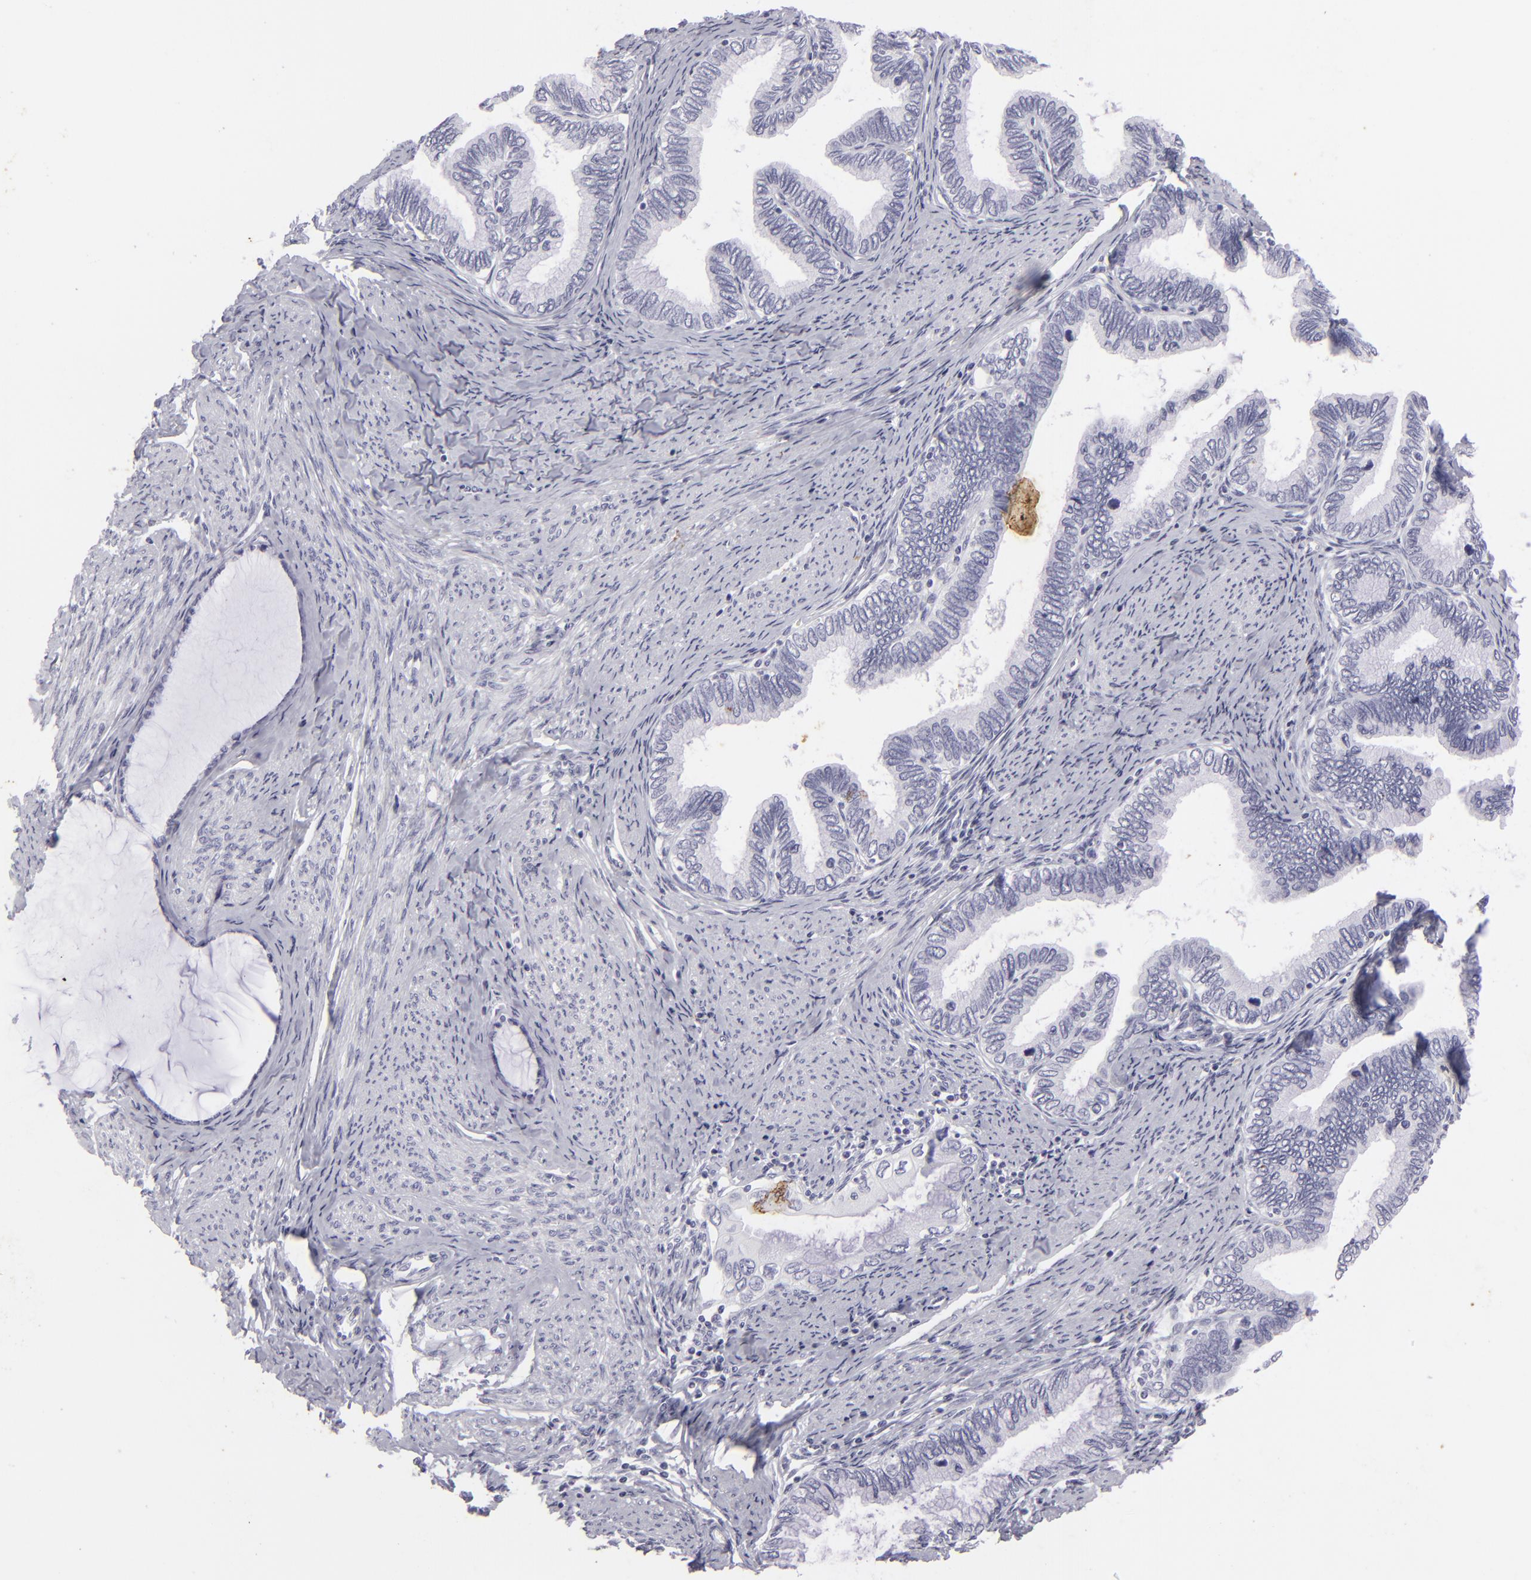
{"staining": {"intensity": "negative", "quantity": "none", "location": "none"}, "tissue": "cervical cancer", "cell_type": "Tumor cells", "image_type": "cancer", "snomed": [{"axis": "morphology", "description": "Adenocarcinoma, NOS"}, {"axis": "topography", "description": "Cervix"}], "caption": "This is a photomicrograph of immunohistochemistry (IHC) staining of adenocarcinoma (cervical), which shows no staining in tumor cells. (Brightfield microscopy of DAB immunohistochemistry at high magnification).", "gene": "KRT1", "patient": {"sex": "female", "age": 49}}